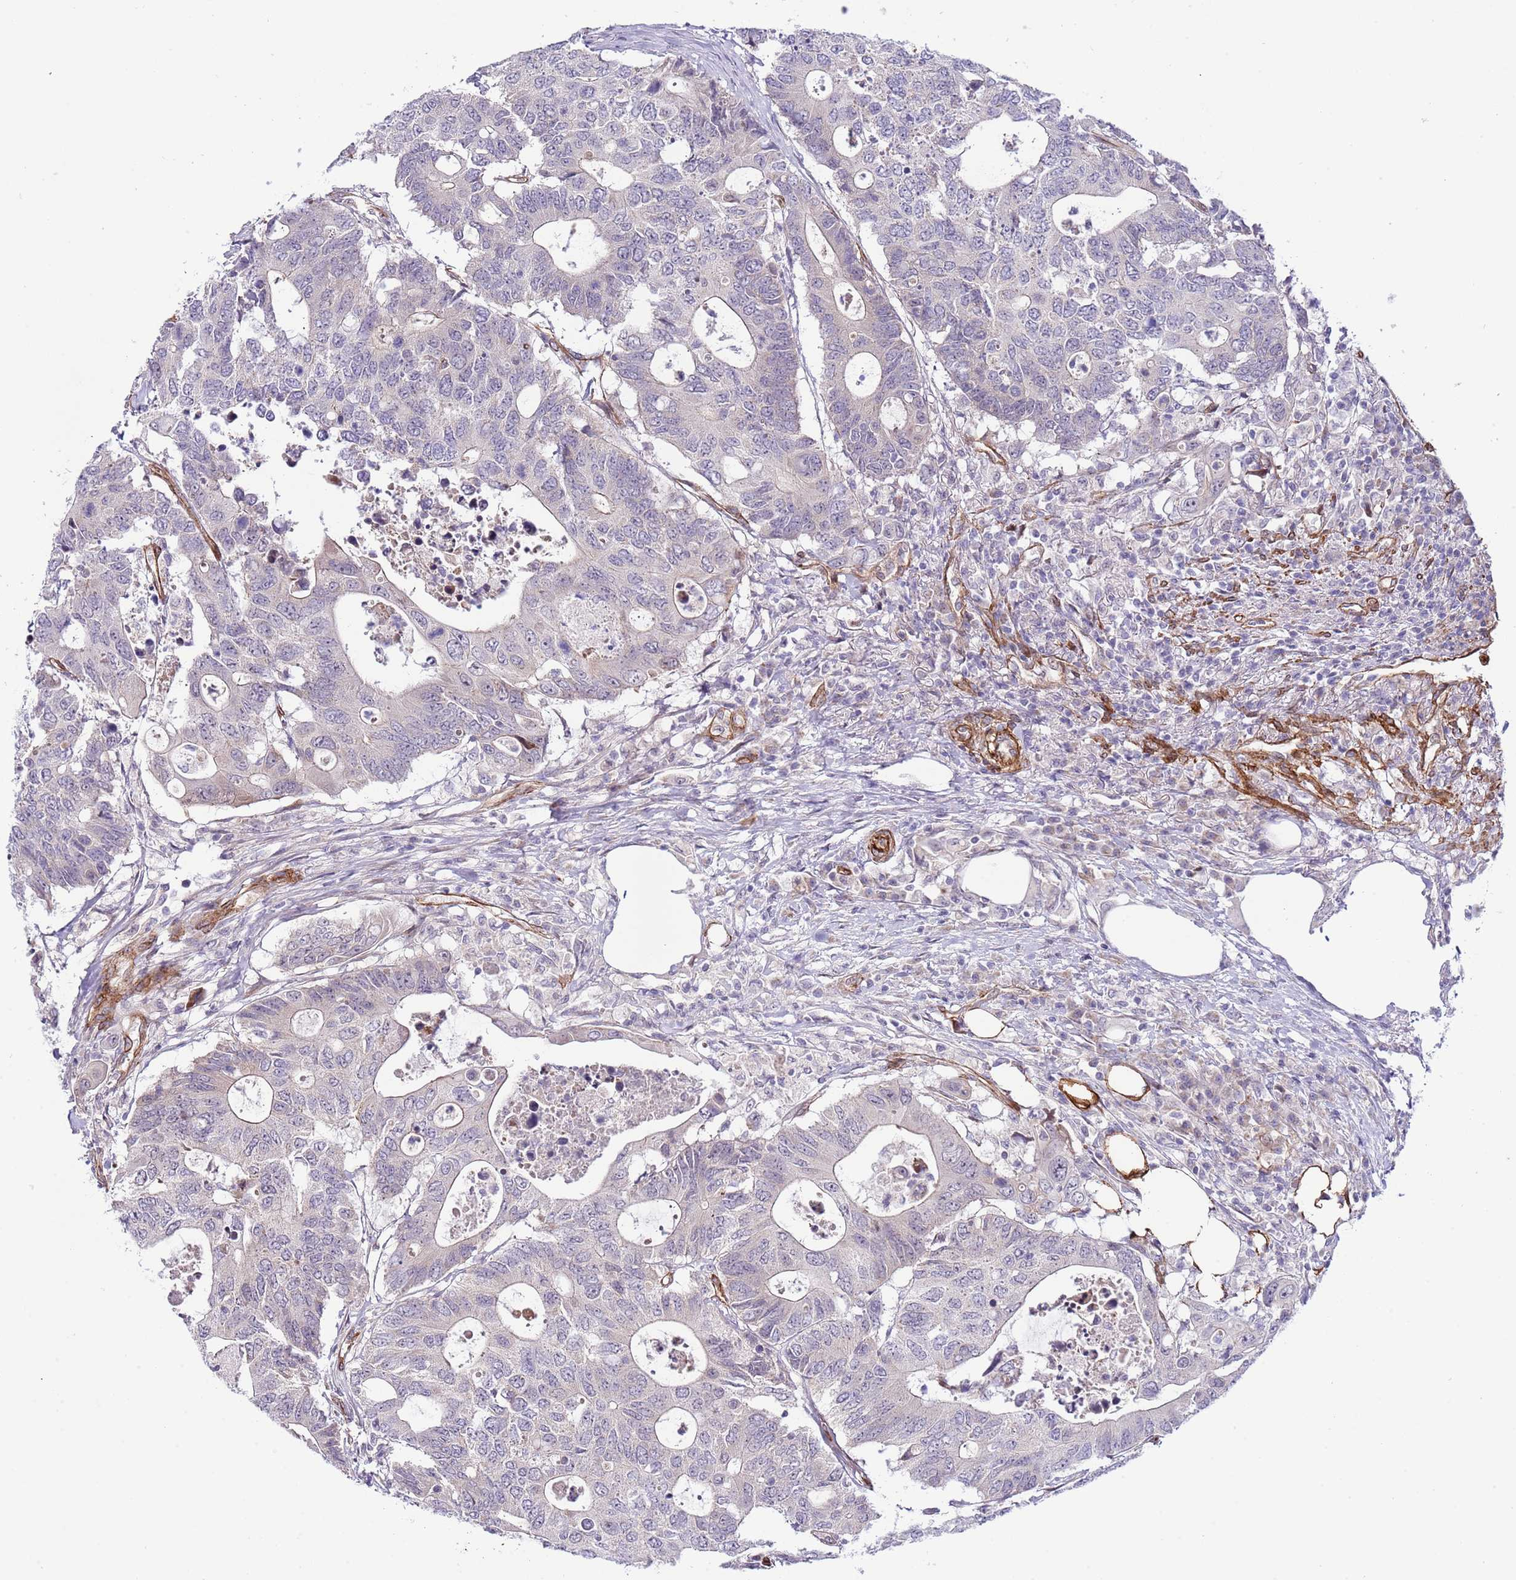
{"staining": {"intensity": "negative", "quantity": "none", "location": "none"}, "tissue": "colorectal cancer", "cell_type": "Tumor cells", "image_type": "cancer", "snomed": [{"axis": "morphology", "description": "Adenocarcinoma, NOS"}, {"axis": "topography", "description": "Colon"}], "caption": "DAB immunohistochemical staining of human colorectal cancer demonstrates no significant positivity in tumor cells.", "gene": "NEK3", "patient": {"sex": "male", "age": 71}}